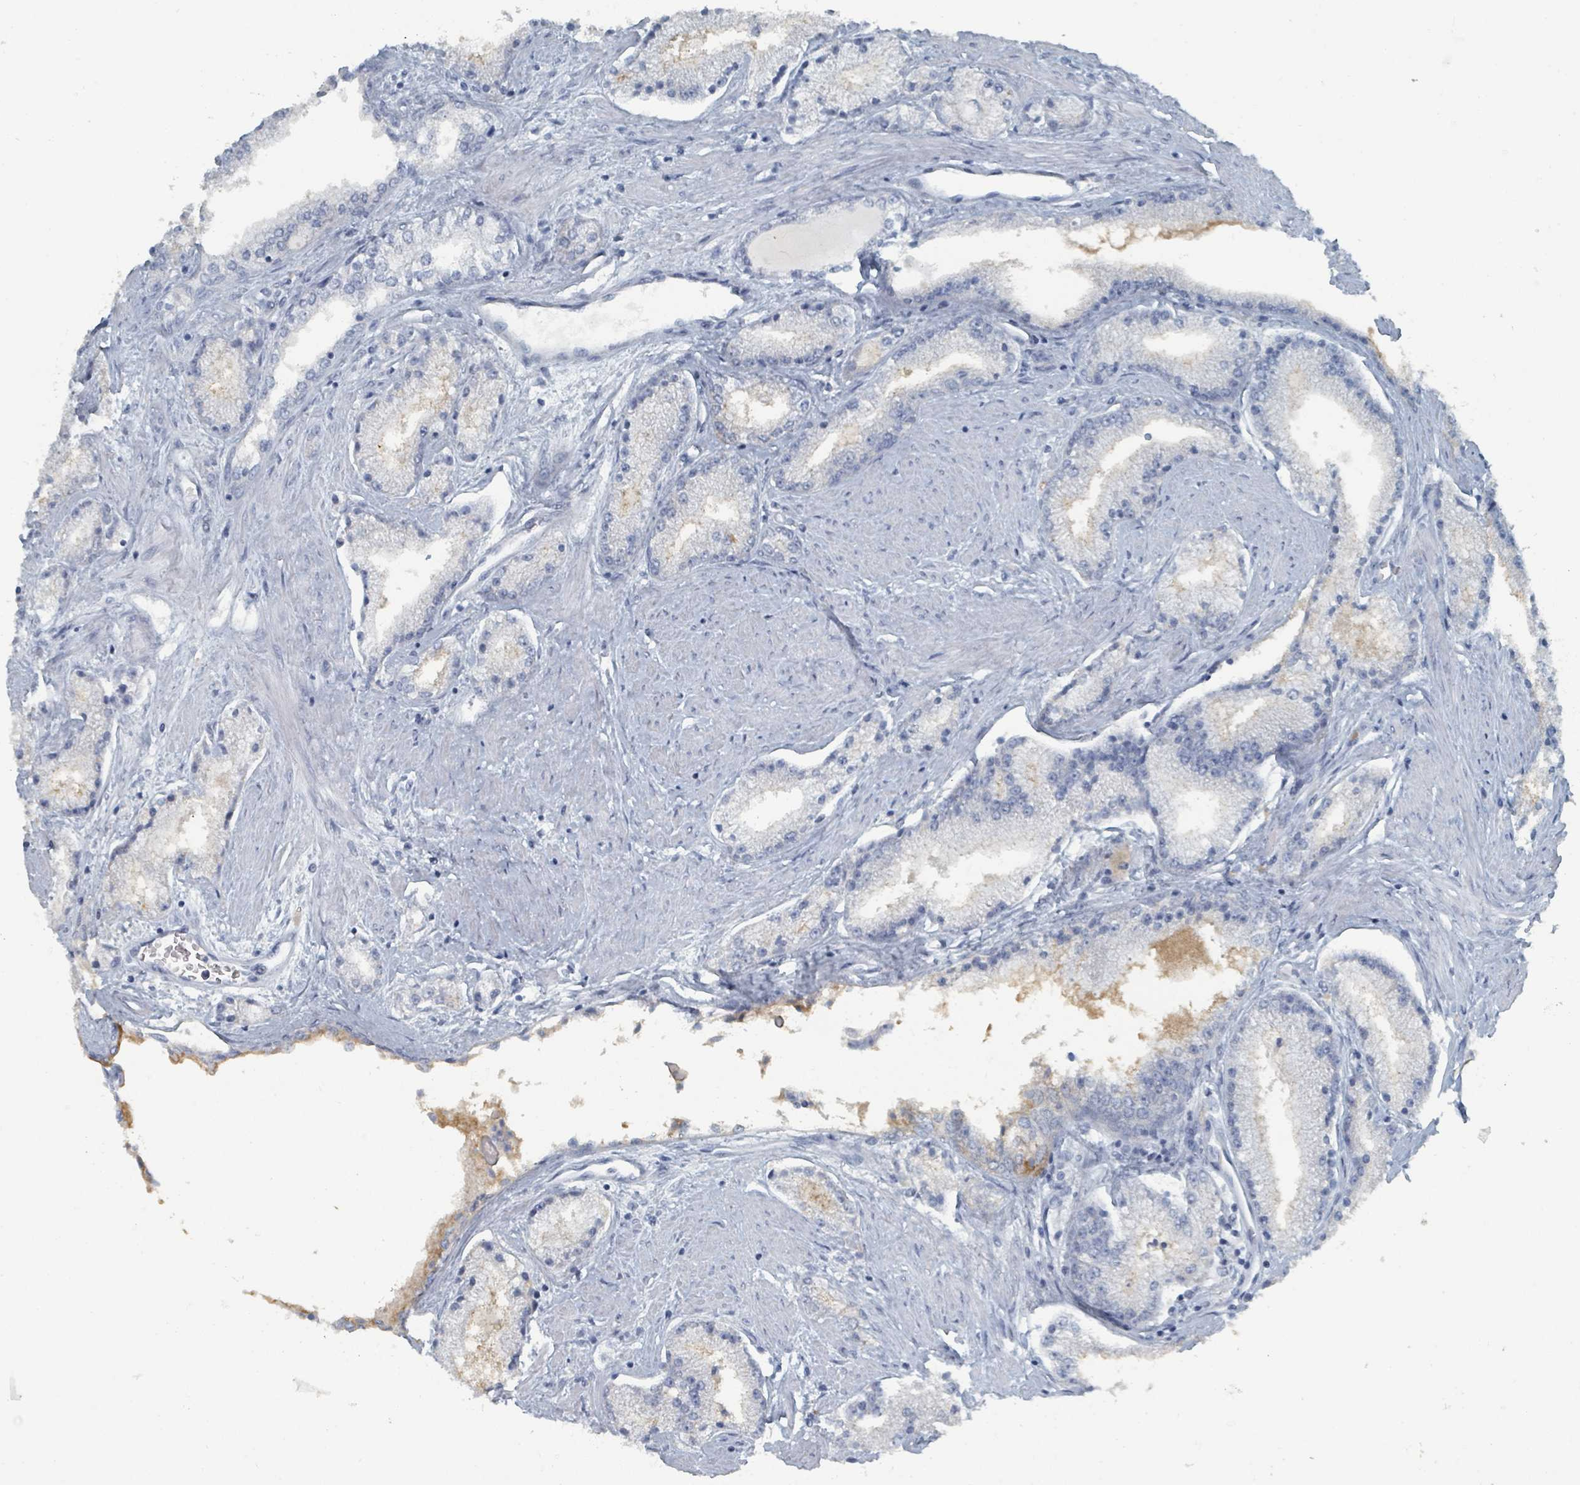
{"staining": {"intensity": "negative", "quantity": "none", "location": "none"}, "tissue": "prostate cancer", "cell_type": "Tumor cells", "image_type": "cancer", "snomed": [{"axis": "morphology", "description": "Adenocarcinoma, High grade"}, {"axis": "topography", "description": "Prostate"}], "caption": "This is an immunohistochemistry (IHC) image of prostate cancer (high-grade adenocarcinoma). There is no positivity in tumor cells.", "gene": "GAMT", "patient": {"sex": "male", "age": 67}}